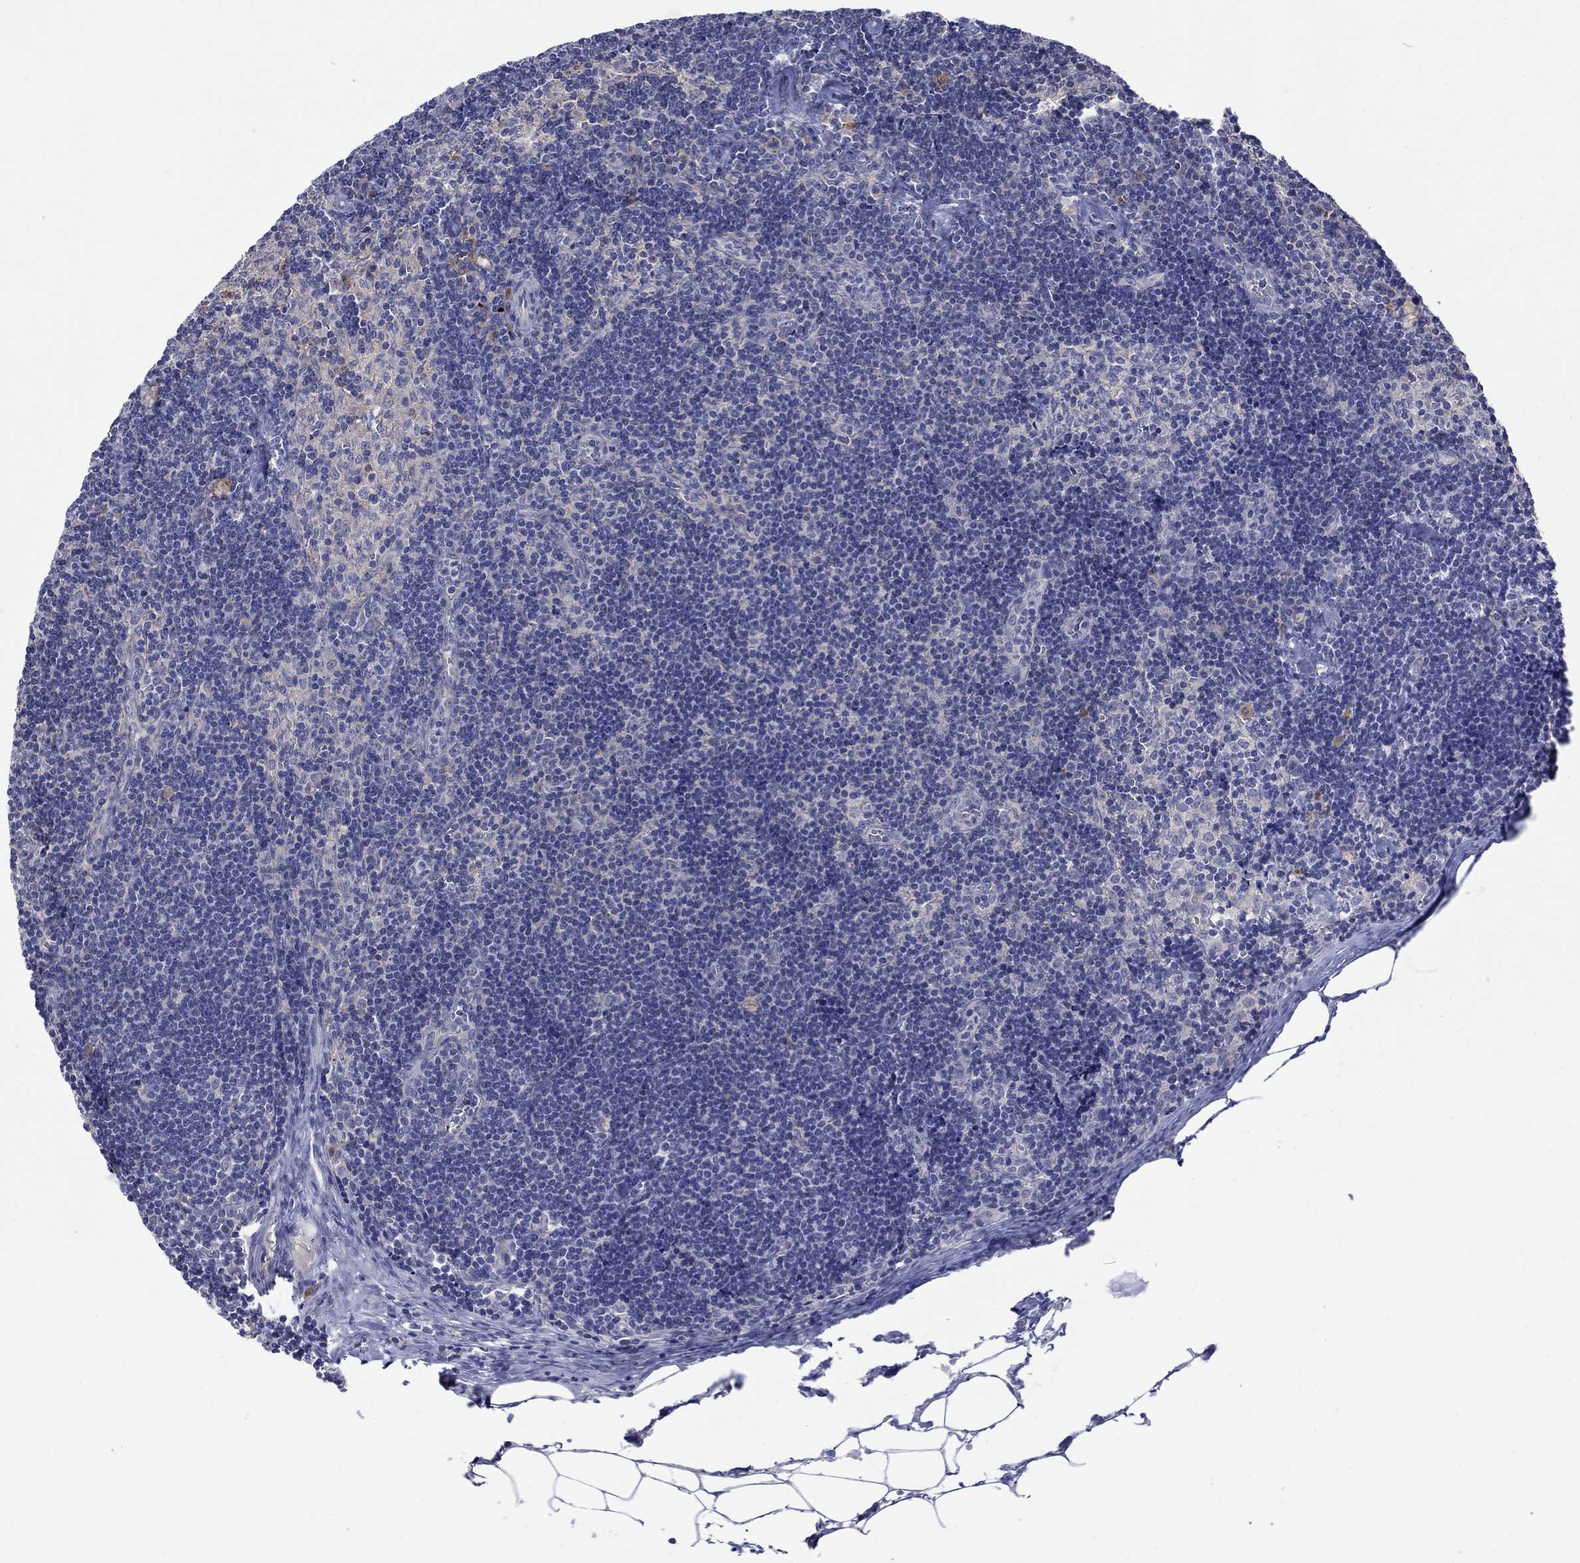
{"staining": {"intensity": "negative", "quantity": "none", "location": "none"}, "tissue": "lymph node", "cell_type": "Germinal center cells", "image_type": "normal", "snomed": [{"axis": "morphology", "description": "Normal tissue, NOS"}, {"axis": "topography", "description": "Lymph node"}], "caption": "Image shows no significant protein staining in germinal center cells of benign lymph node. (Immunohistochemistry, brightfield microscopy, high magnification).", "gene": "PLCL2", "patient": {"sex": "female", "age": 51}}